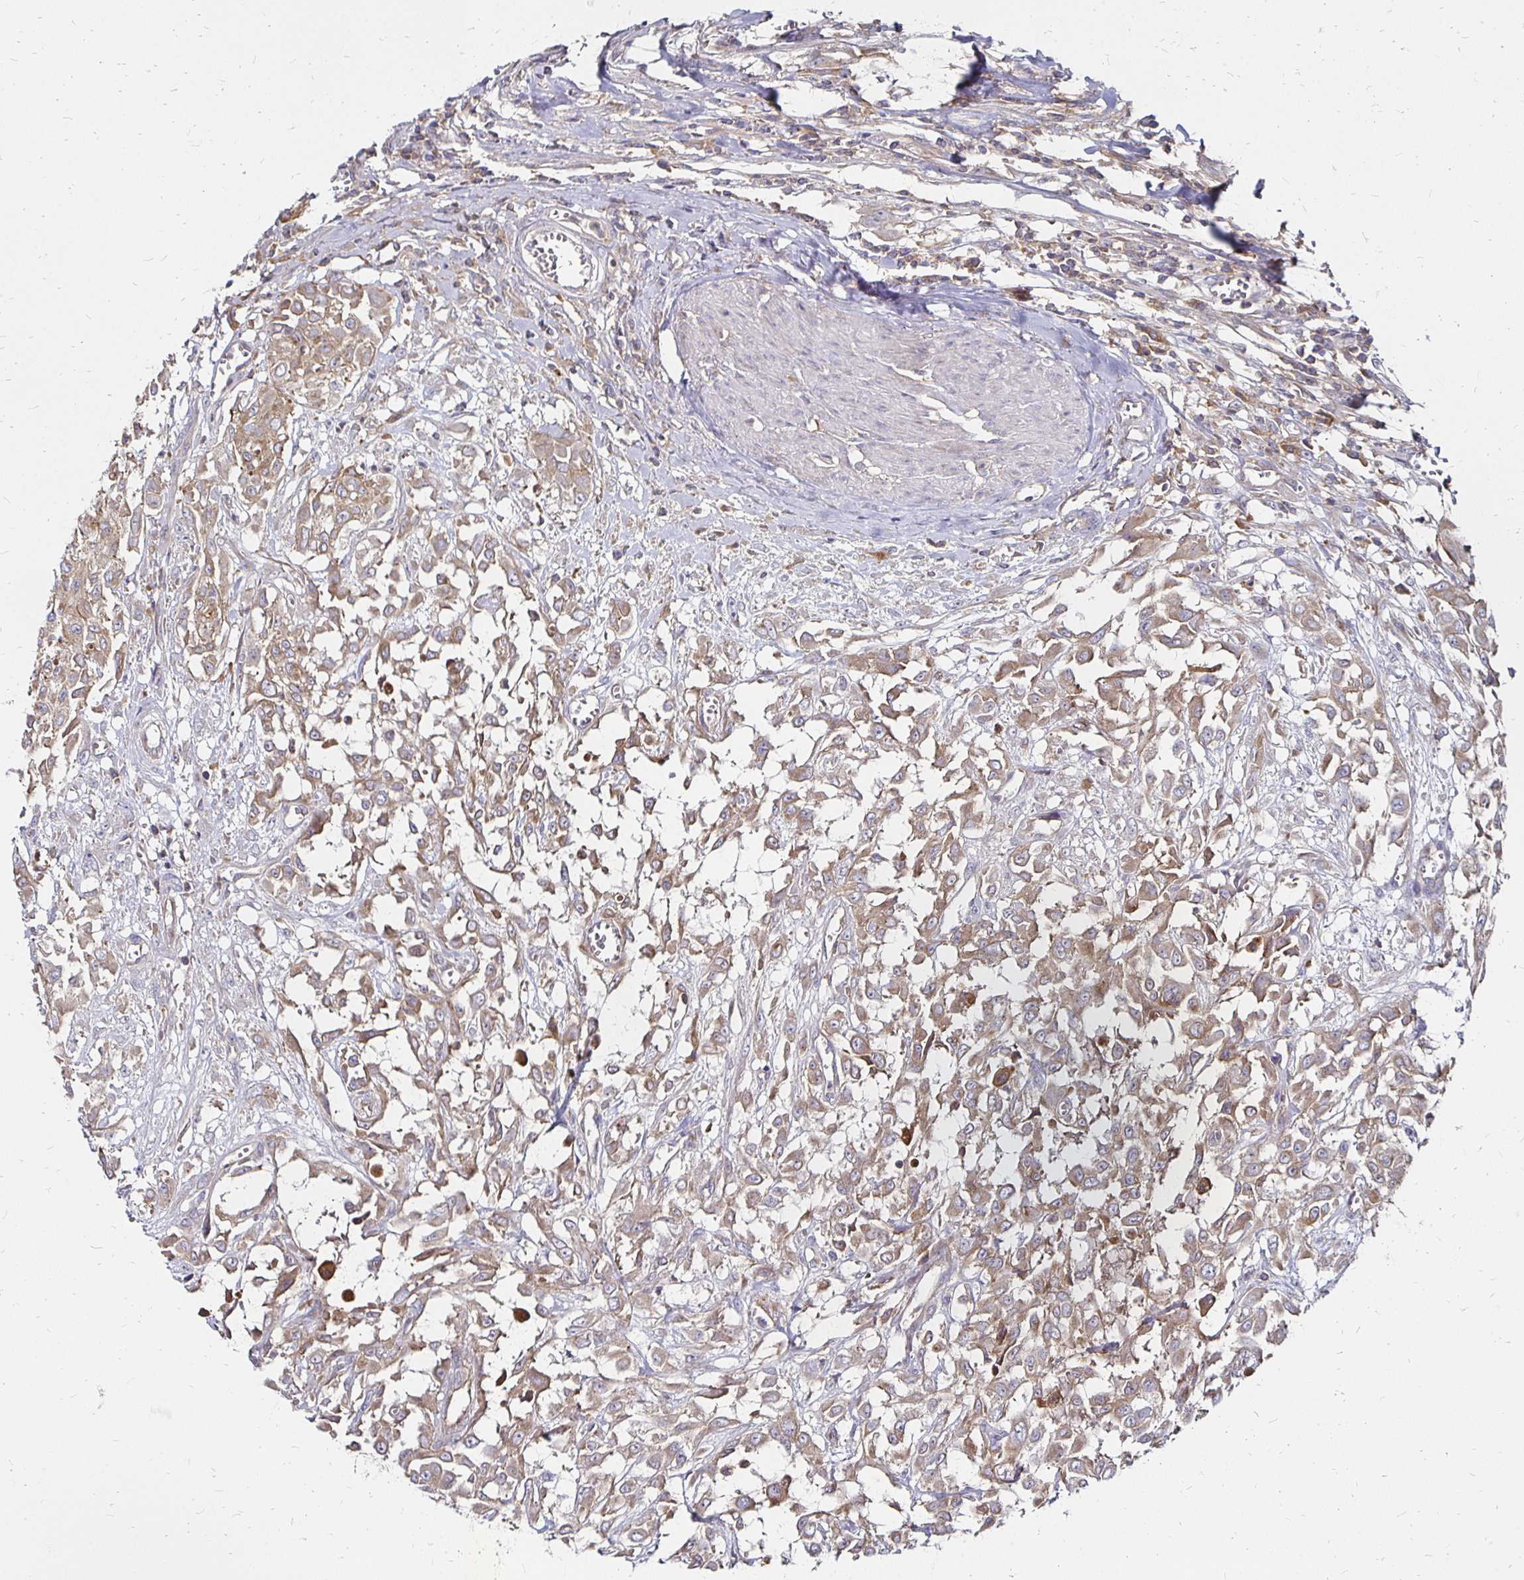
{"staining": {"intensity": "weak", "quantity": ">75%", "location": "cytoplasmic/membranous"}, "tissue": "urothelial cancer", "cell_type": "Tumor cells", "image_type": "cancer", "snomed": [{"axis": "morphology", "description": "Urothelial carcinoma, High grade"}, {"axis": "topography", "description": "Urinary bladder"}], "caption": "IHC micrograph of human urothelial cancer stained for a protein (brown), which shows low levels of weak cytoplasmic/membranous expression in about >75% of tumor cells.", "gene": "NCSTN", "patient": {"sex": "male", "age": 57}}